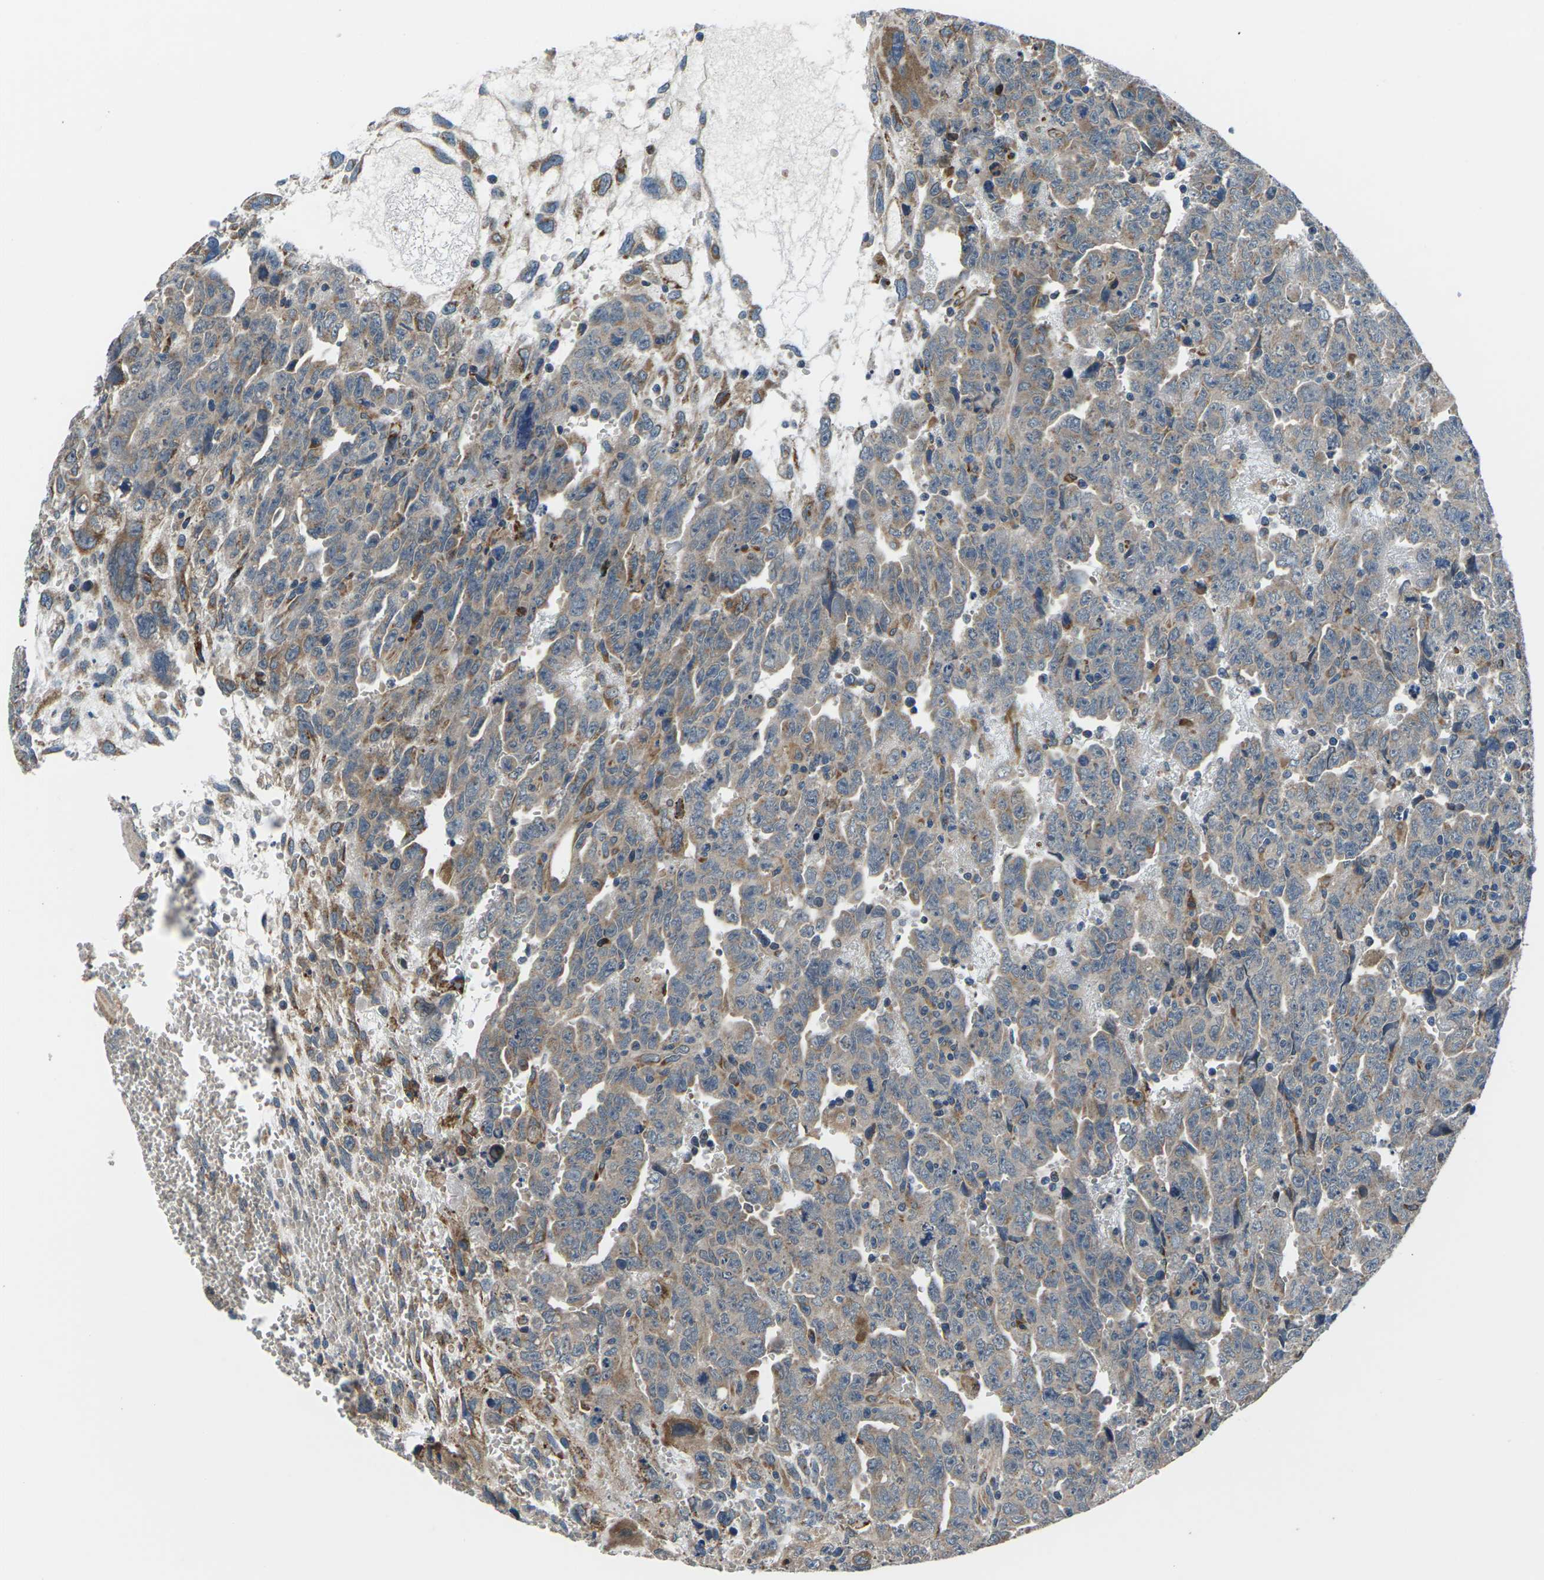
{"staining": {"intensity": "moderate", "quantity": ">75%", "location": "cytoplasmic/membranous"}, "tissue": "testis cancer", "cell_type": "Tumor cells", "image_type": "cancer", "snomed": [{"axis": "morphology", "description": "Carcinoma, Embryonal, NOS"}, {"axis": "topography", "description": "Testis"}], "caption": "A medium amount of moderate cytoplasmic/membranous positivity is present in about >75% of tumor cells in testis cancer (embryonal carcinoma) tissue.", "gene": "GABRP", "patient": {"sex": "male", "age": 28}}